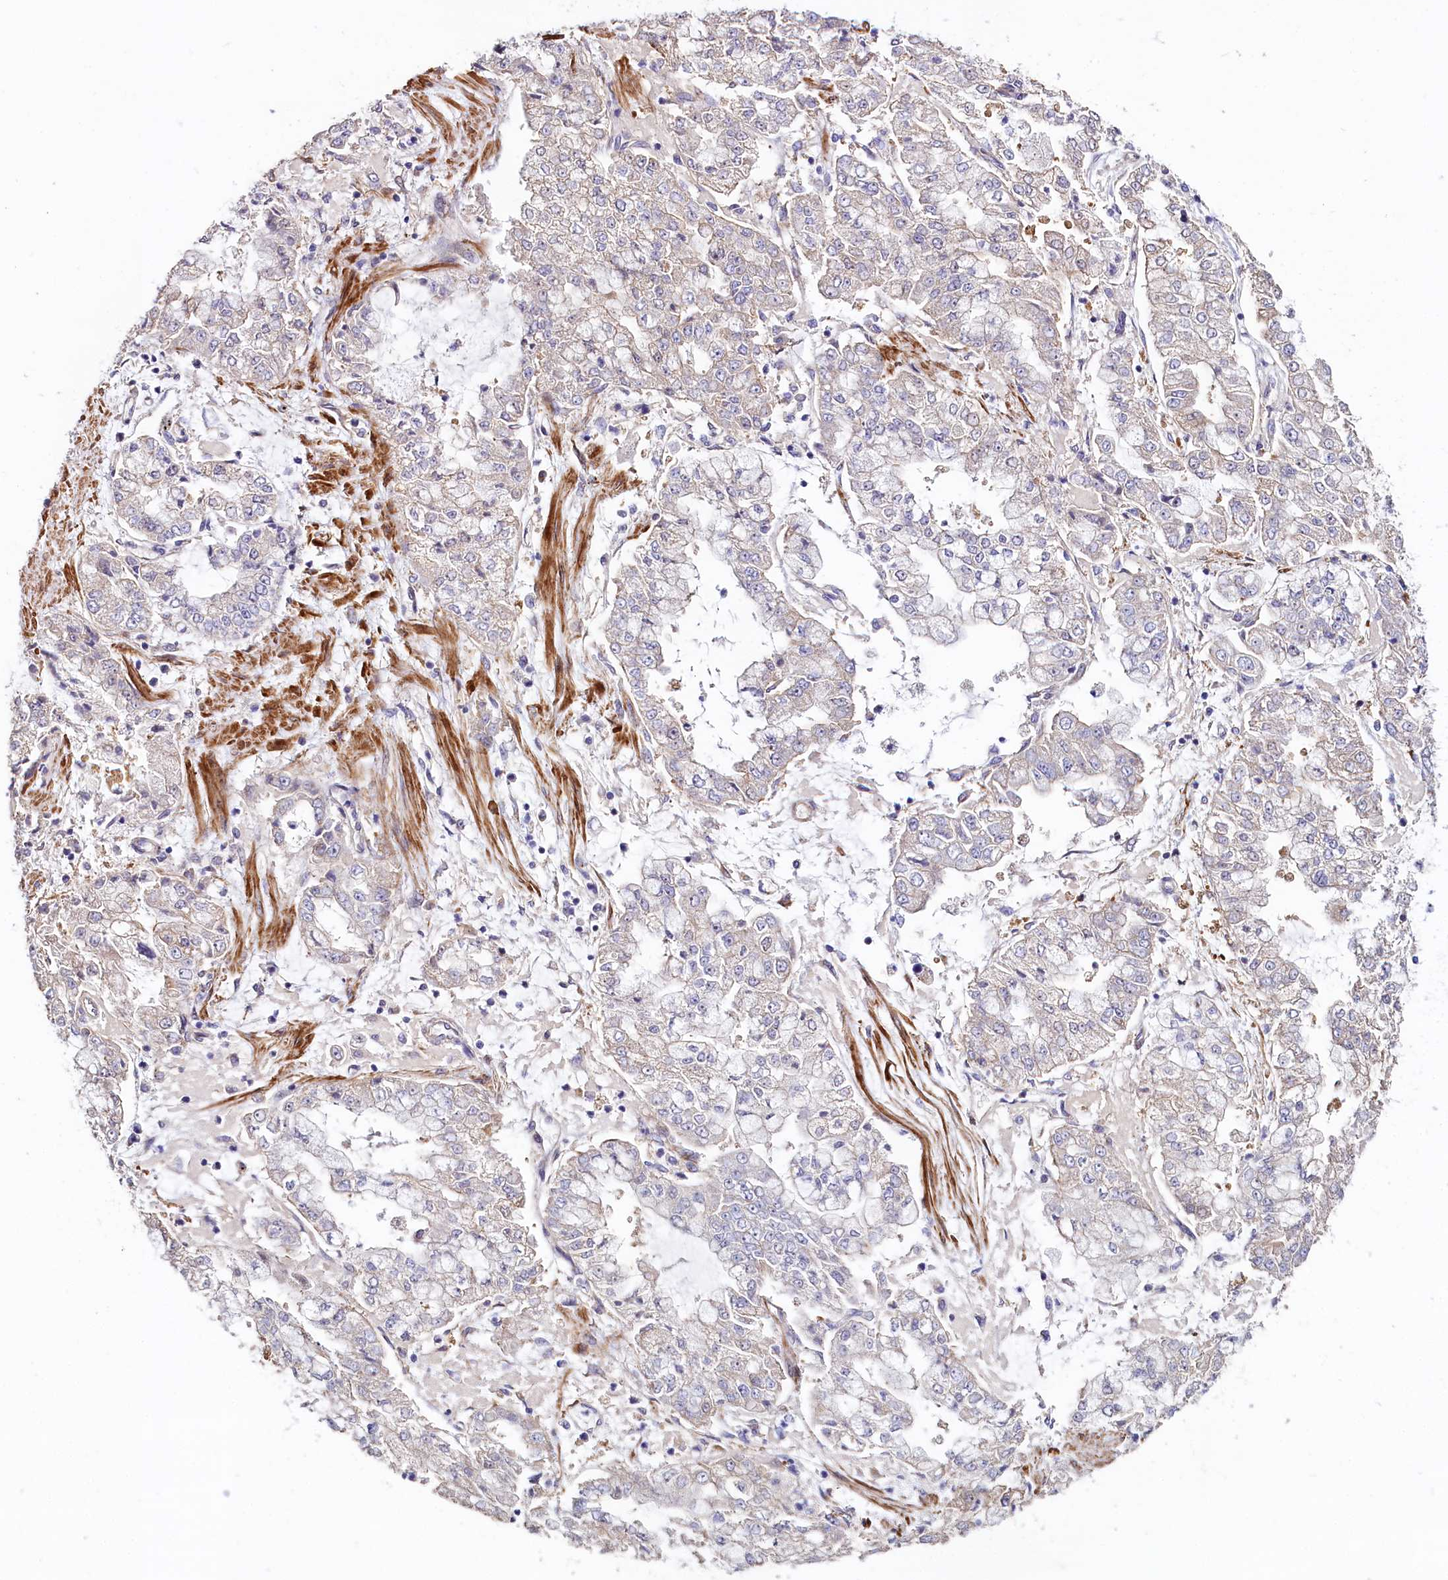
{"staining": {"intensity": "negative", "quantity": "none", "location": "none"}, "tissue": "stomach cancer", "cell_type": "Tumor cells", "image_type": "cancer", "snomed": [{"axis": "morphology", "description": "Adenocarcinoma, NOS"}, {"axis": "topography", "description": "Stomach"}], "caption": "DAB immunohistochemical staining of human stomach cancer reveals no significant positivity in tumor cells. (Brightfield microscopy of DAB (3,3'-diaminobenzidine) immunohistochemistry (IHC) at high magnification).", "gene": "WNT8A", "patient": {"sex": "male", "age": 76}}